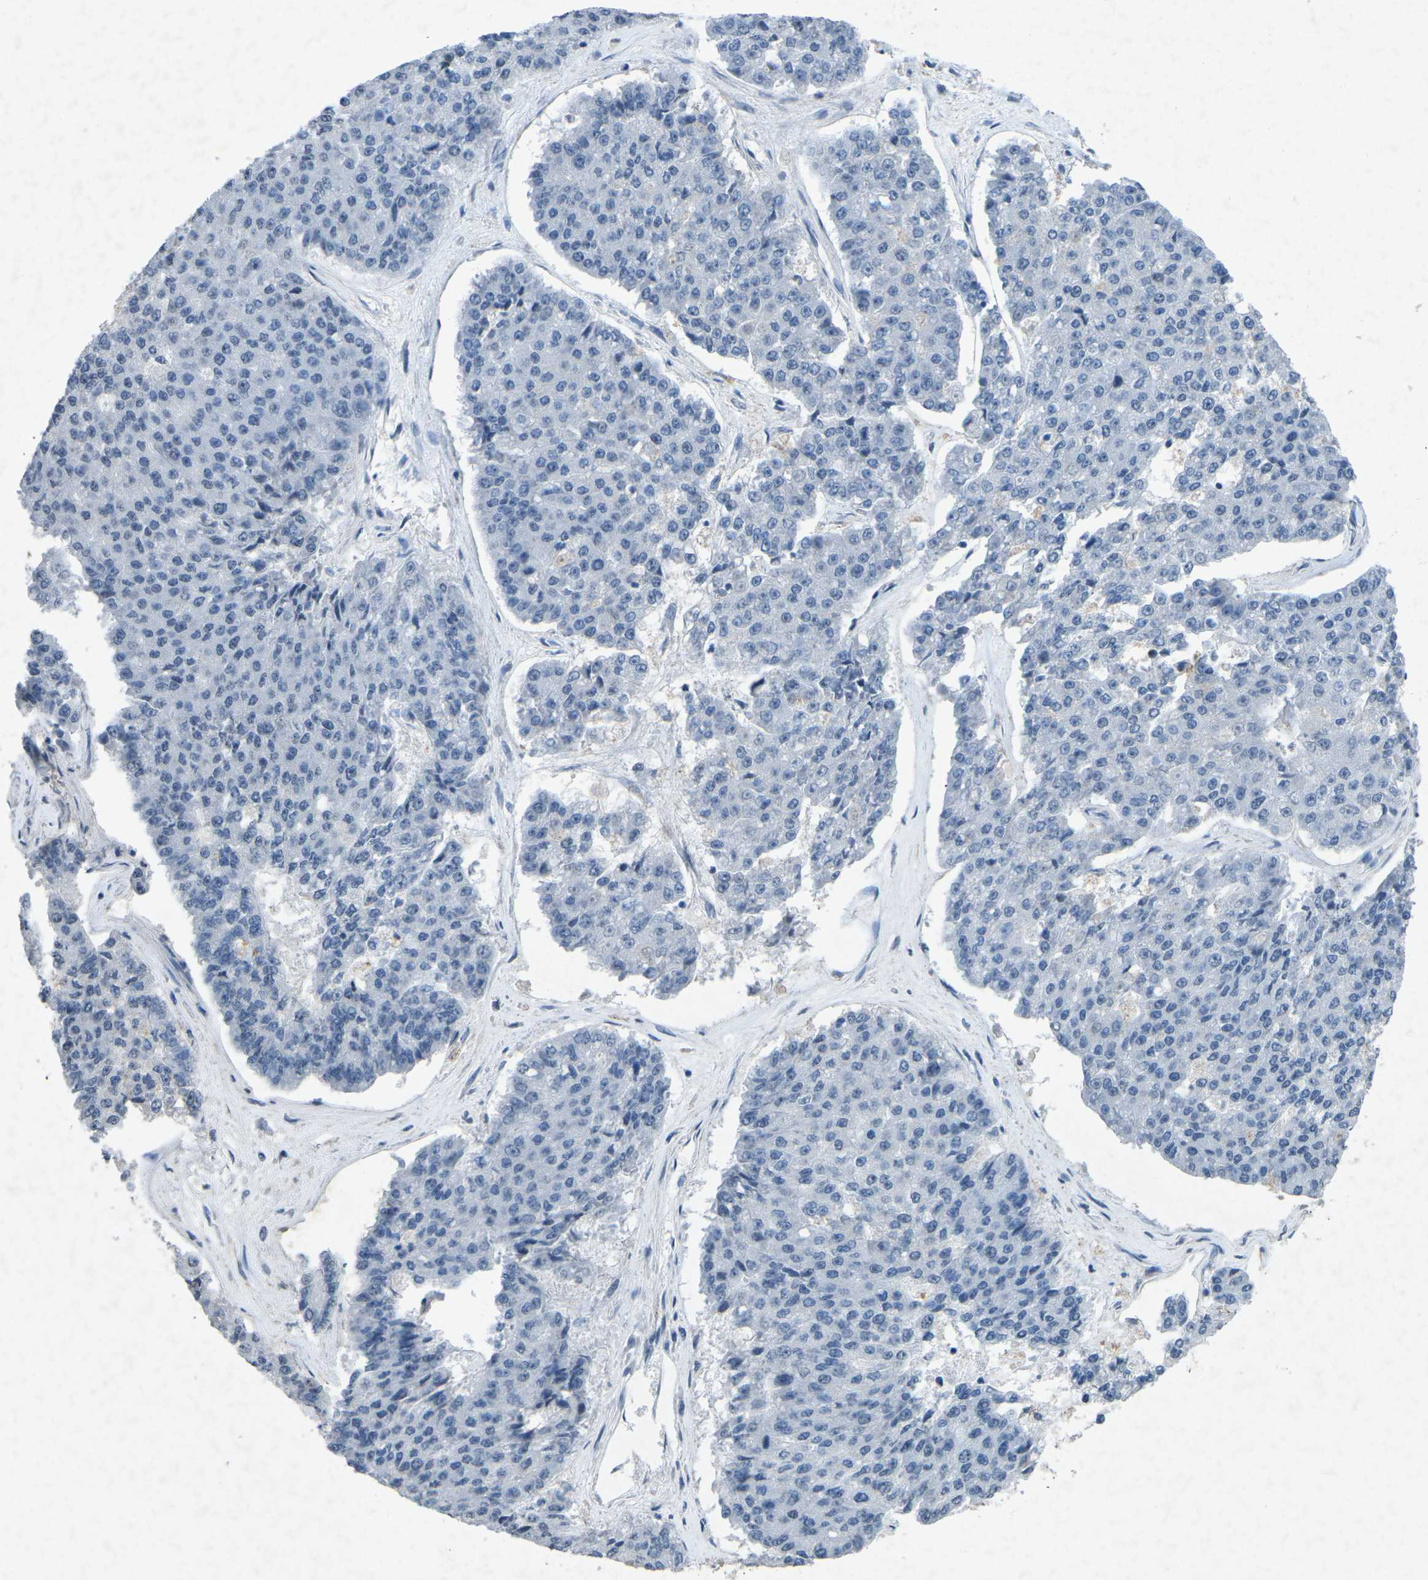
{"staining": {"intensity": "negative", "quantity": "none", "location": "none"}, "tissue": "pancreatic cancer", "cell_type": "Tumor cells", "image_type": "cancer", "snomed": [{"axis": "morphology", "description": "Adenocarcinoma, NOS"}, {"axis": "topography", "description": "Pancreas"}], "caption": "Histopathology image shows no protein positivity in tumor cells of adenocarcinoma (pancreatic) tissue.", "gene": "A1BG", "patient": {"sex": "male", "age": 50}}